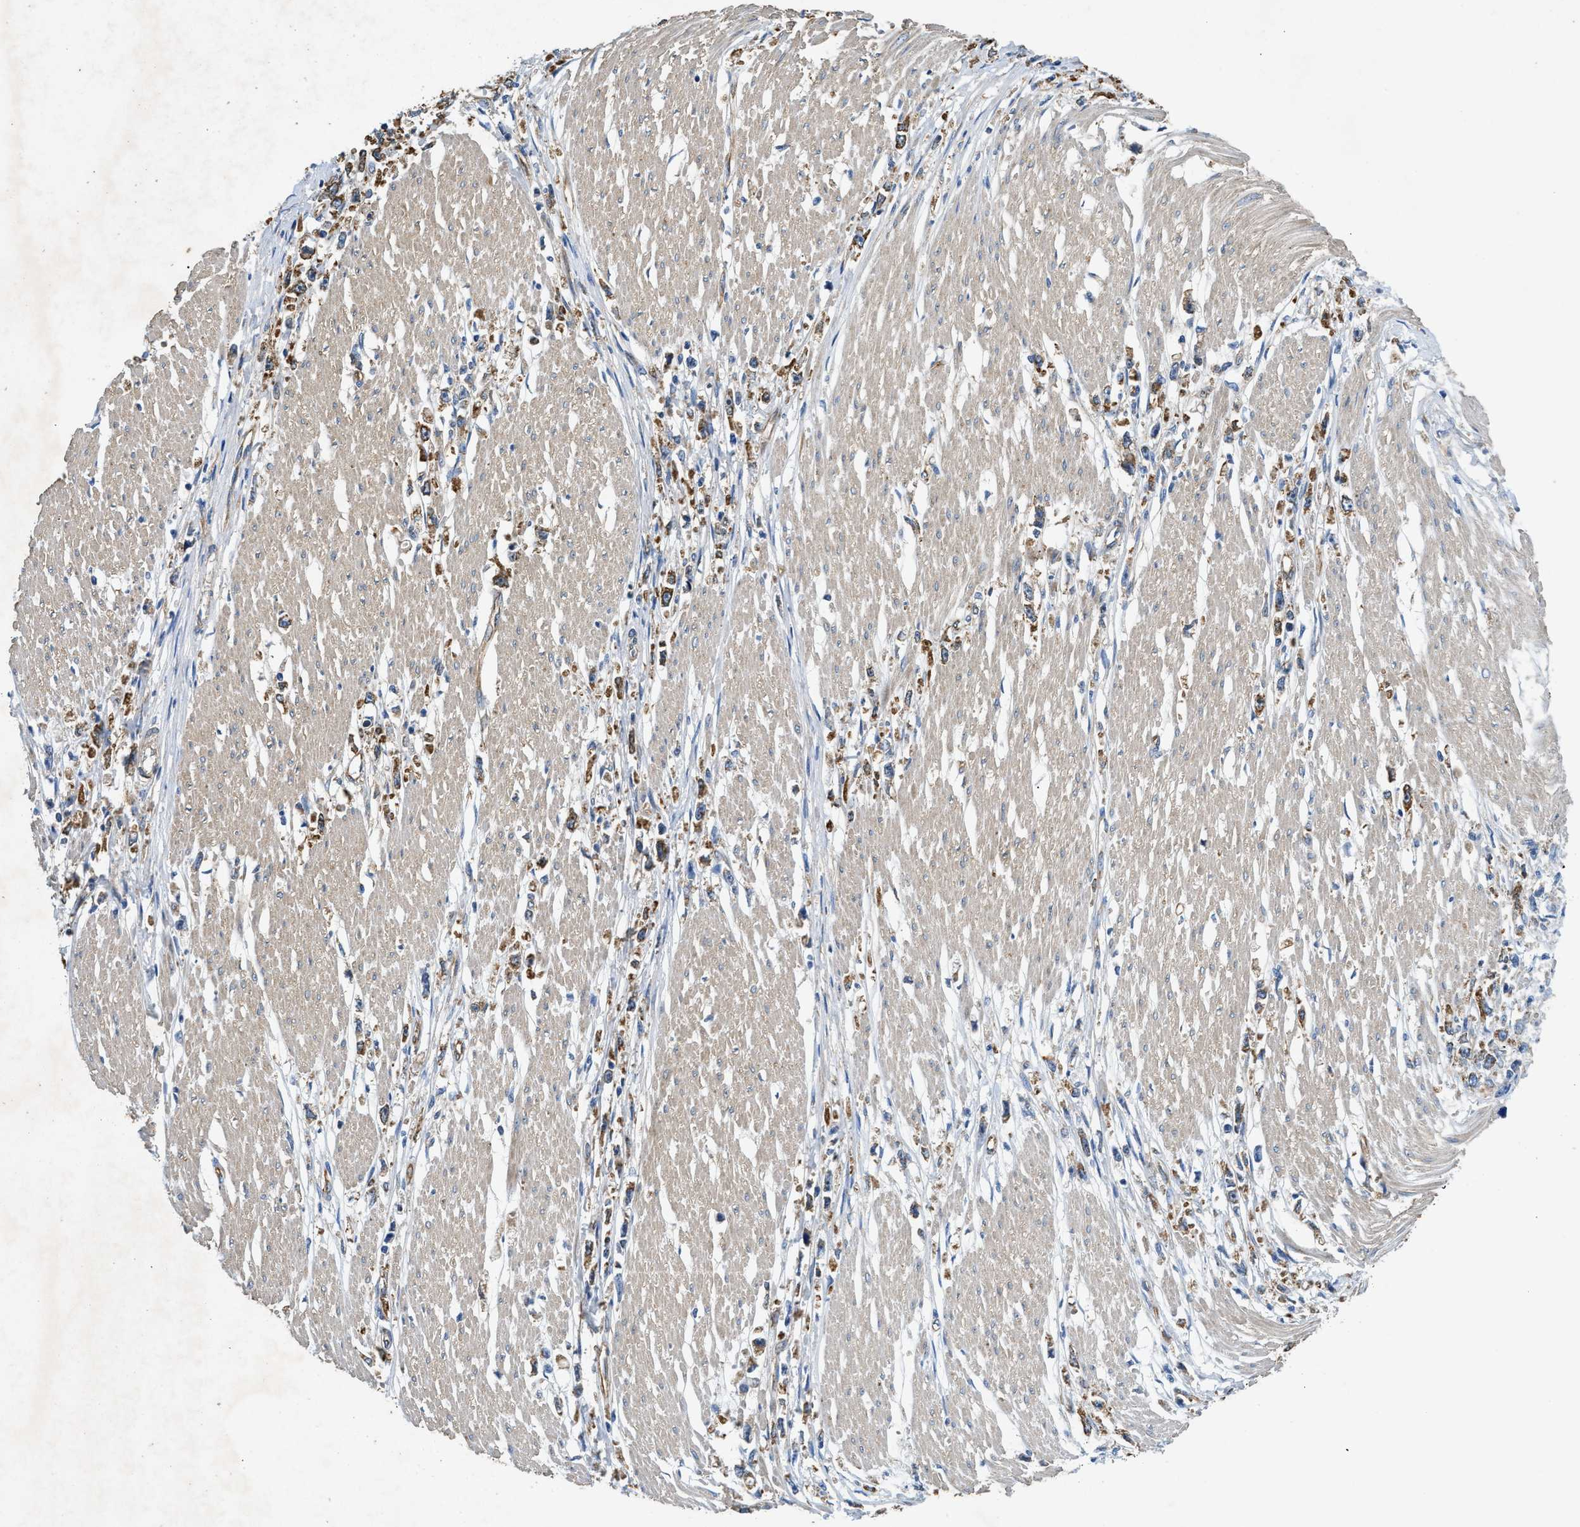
{"staining": {"intensity": "moderate", "quantity": "25%-75%", "location": "cytoplasmic/membranous"}, "tissue": "stomach cancer", "cell_type": "Tumor cells", "image_type": "cancer", "snomed": [{"axis": "morphology", "description": "Adenocarcinoma, NOS"}, {"axis": "topography", "description": "Stomach"}], "caption": "The micrograph reveals immunohistochemical staining of stomach cancer. There is moderate cytoplasmic/membranous expression is seen in approximately 25%-75% of tumor cells.", "gene": "CDK15", "patient": {"sex": "female", "age": 59}}